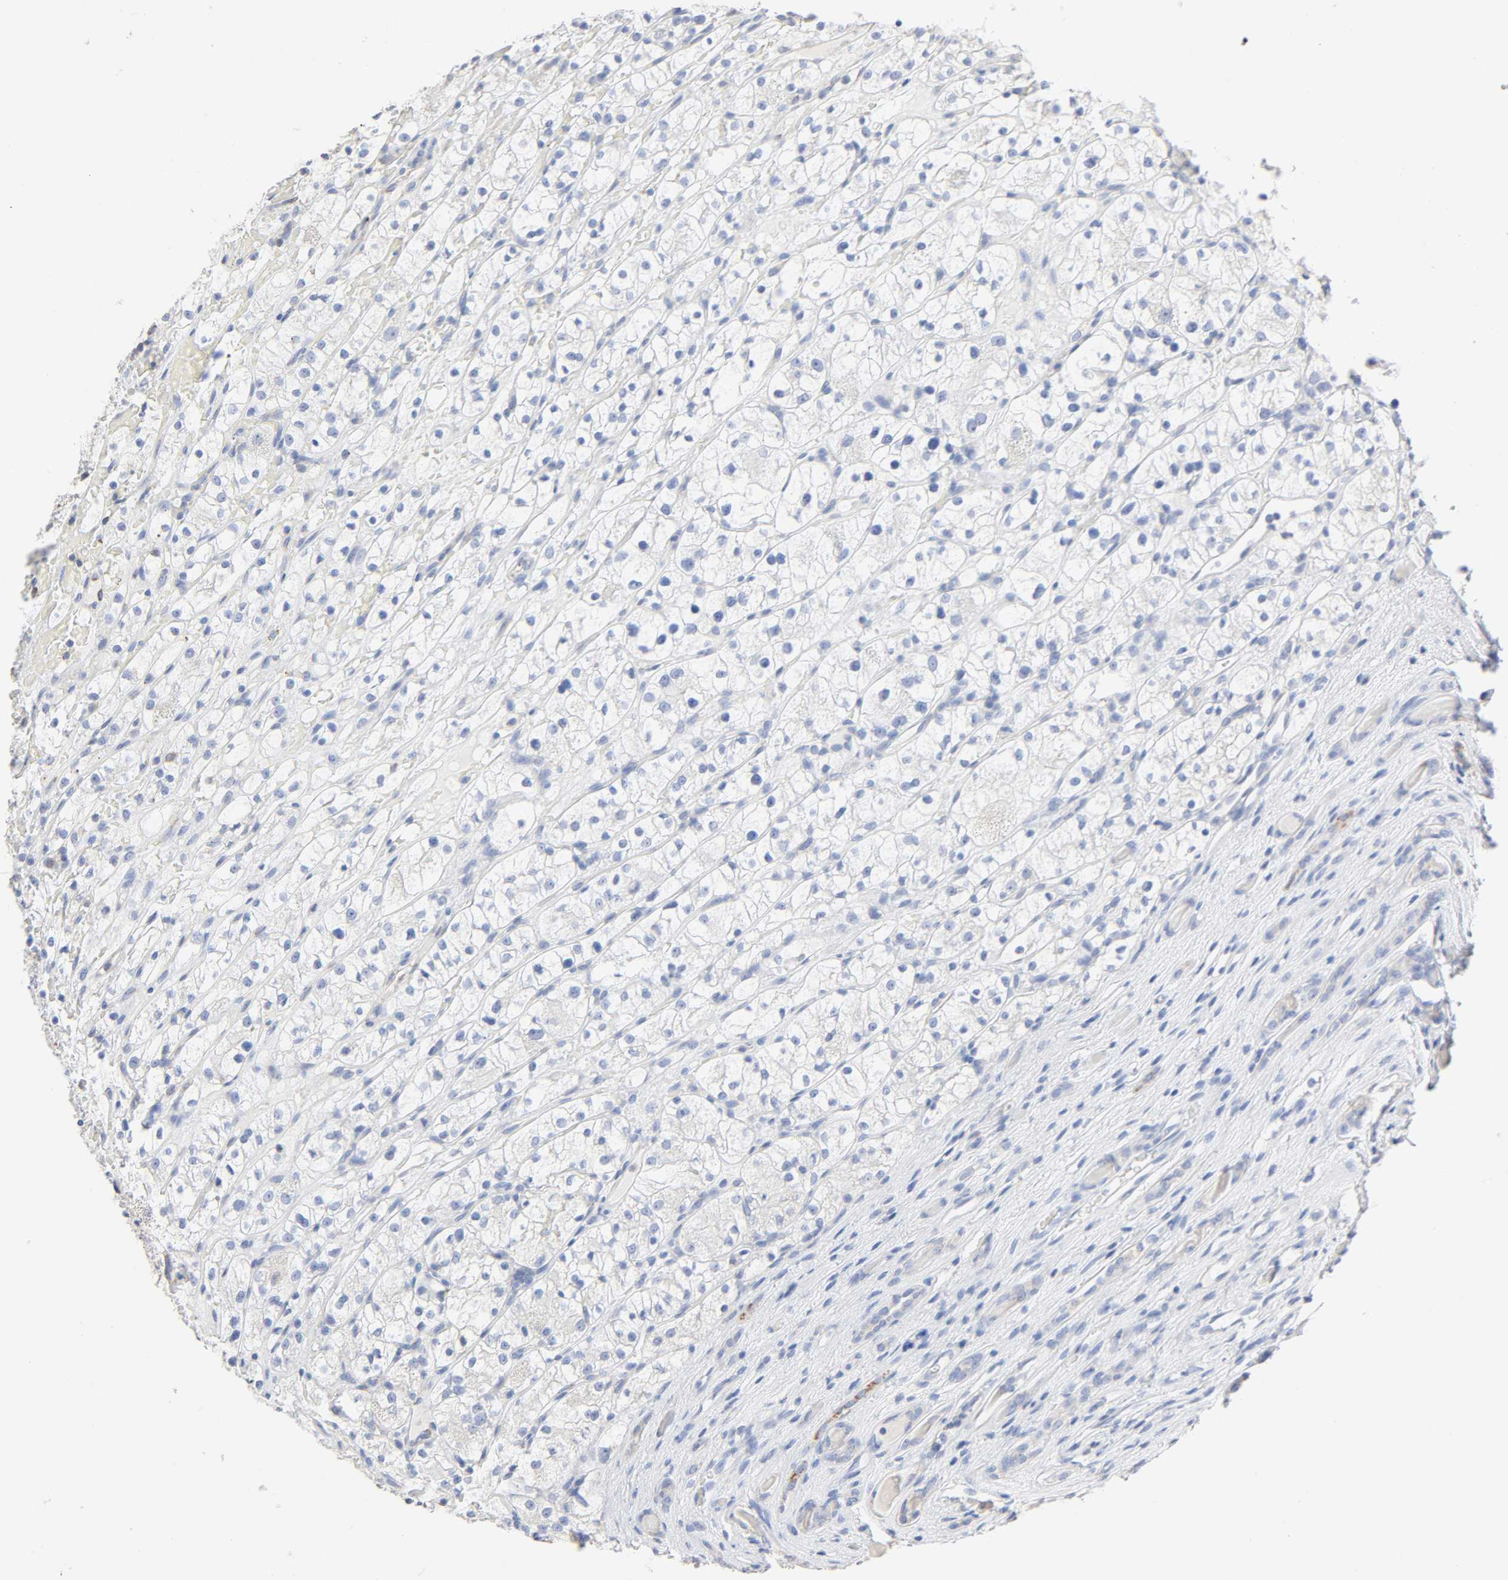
{"staining": {"intensity": "weak", "quantity": "<25%", "location": "cytoplasmic/membranous"}, "tissue": "renal cancer", "cell_type": "Tumor cells", "image_type": "cancer", "snomed": [{"axis": "morphology", "description": "Adenocarcinoma, NOS"}, {"axis": "topography", "description": "Kidney"}], "caption": "A histopathology image of human renal adenocarcinoma is negative for staining in tumor cells. (IHC, brightfield microscopy, high magnification).", "gene": "SYT16", "patient": {"sex": "female", "age": 60}}